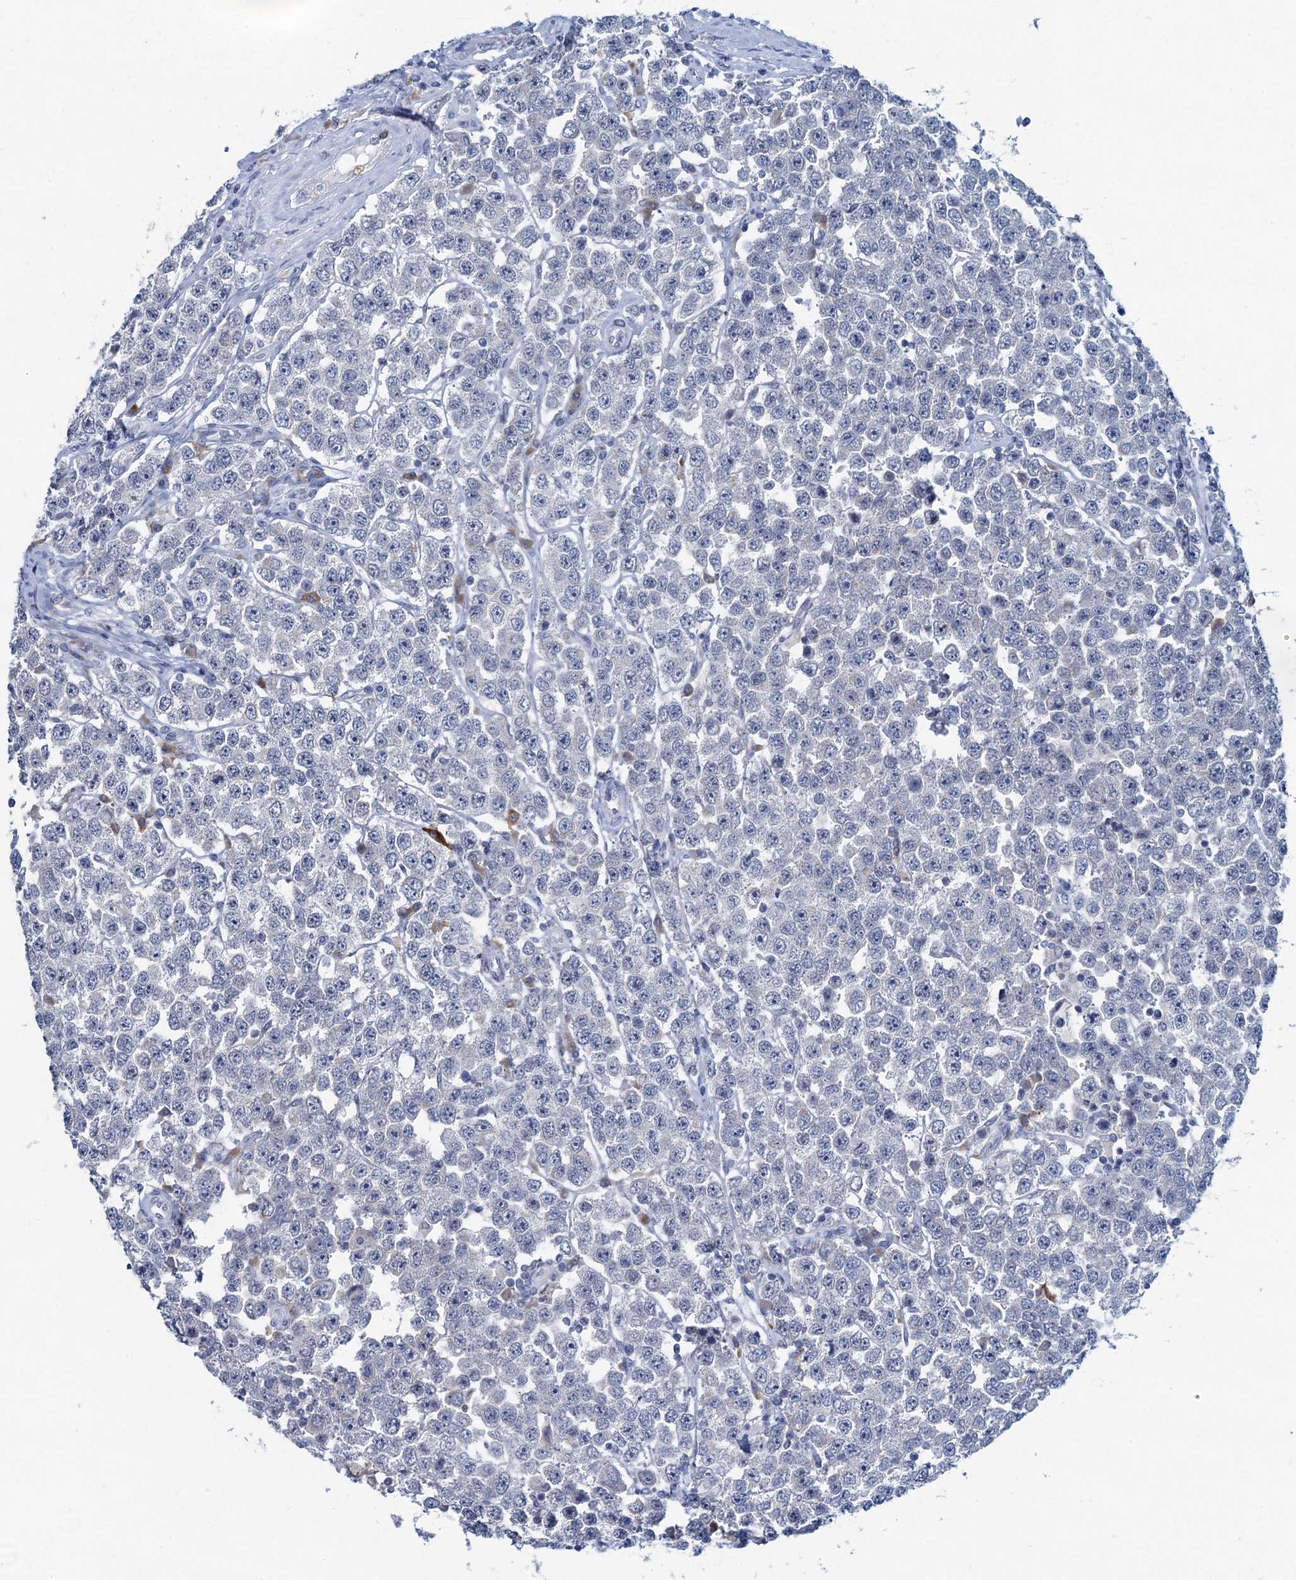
{"staining": {"intensity": "negative", "quantity": "none", "location": "none"}, "tissue": "testis cancer", "cell_type": "Tumor cells", "image_type": "cancer", "snomed": [{"axis": "morphology", "description": "Seminoma, NOS"}, {"axis": "topography", "description": "Testis"}], "caption": "An immunohistochemistry image of seminoma (testis) is shown. There is no staining in tumor cells of seminoma (testis).", "gene": "HAPSTR1", "patient": {"sex": "male", "age": 28}}